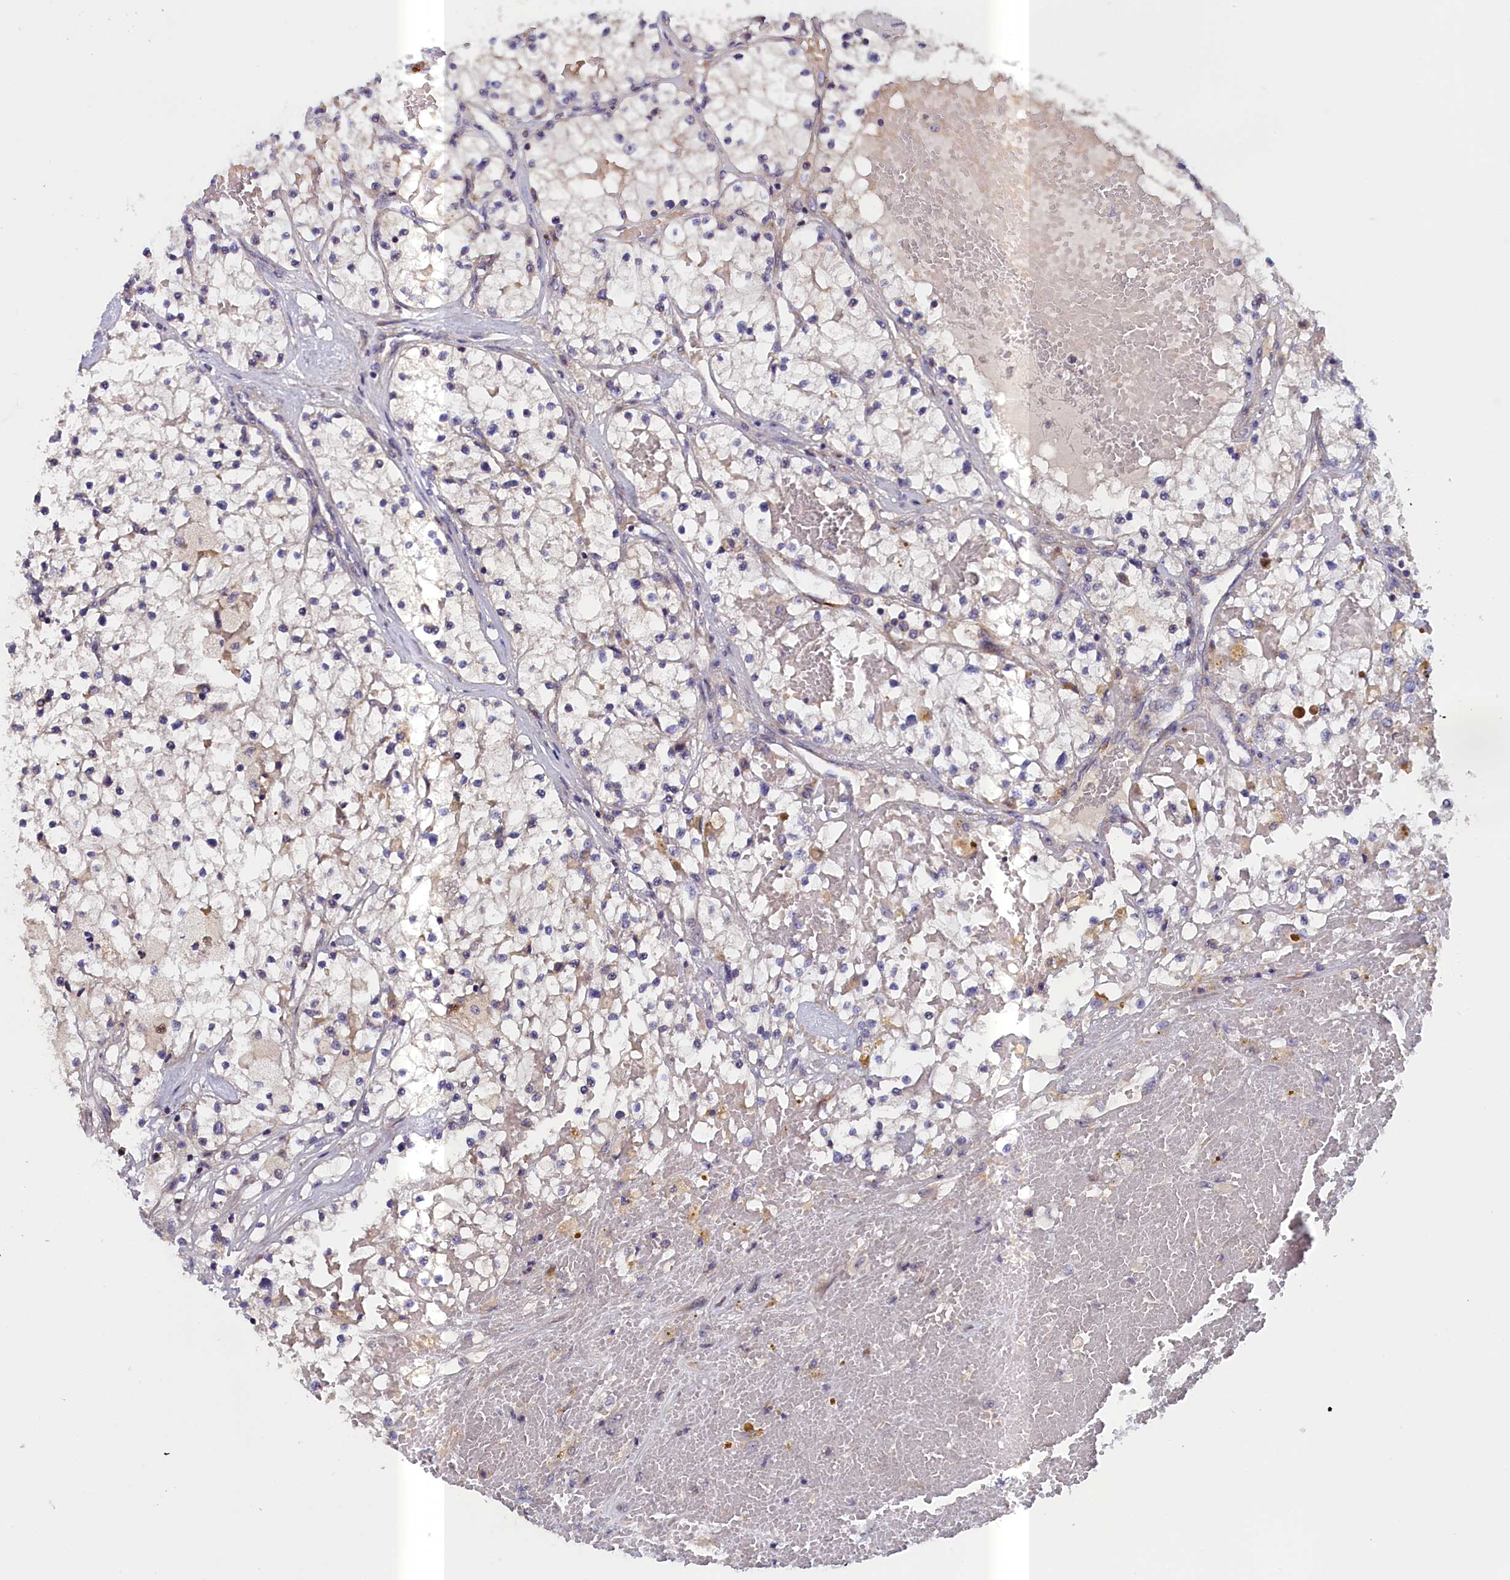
{"staining": {"intensity": "negative", "quantity": "none", "location": "none"}, "tissue": "renal cancer", "cell_type": "Tumor cells", "image_type": "cancer", "snomed": [{"axis": "morphology", "description": "Normal tissue, NOS"}, {"axis": "morphology", "description": "Adenocarcinoma, NOS"}, {"axis": "topography", "description": "Kidney"}], "caption": "The photomicrograph reveals no staining of tumor cells in adenocarcinoma (renal). (DAB (3,3'-diaminobenzidine) immunohistochemistry (IHC) with hematoxylin counter stain).", "gene": "IGFALS", "patient": {"sex": "male", "age": 68}}